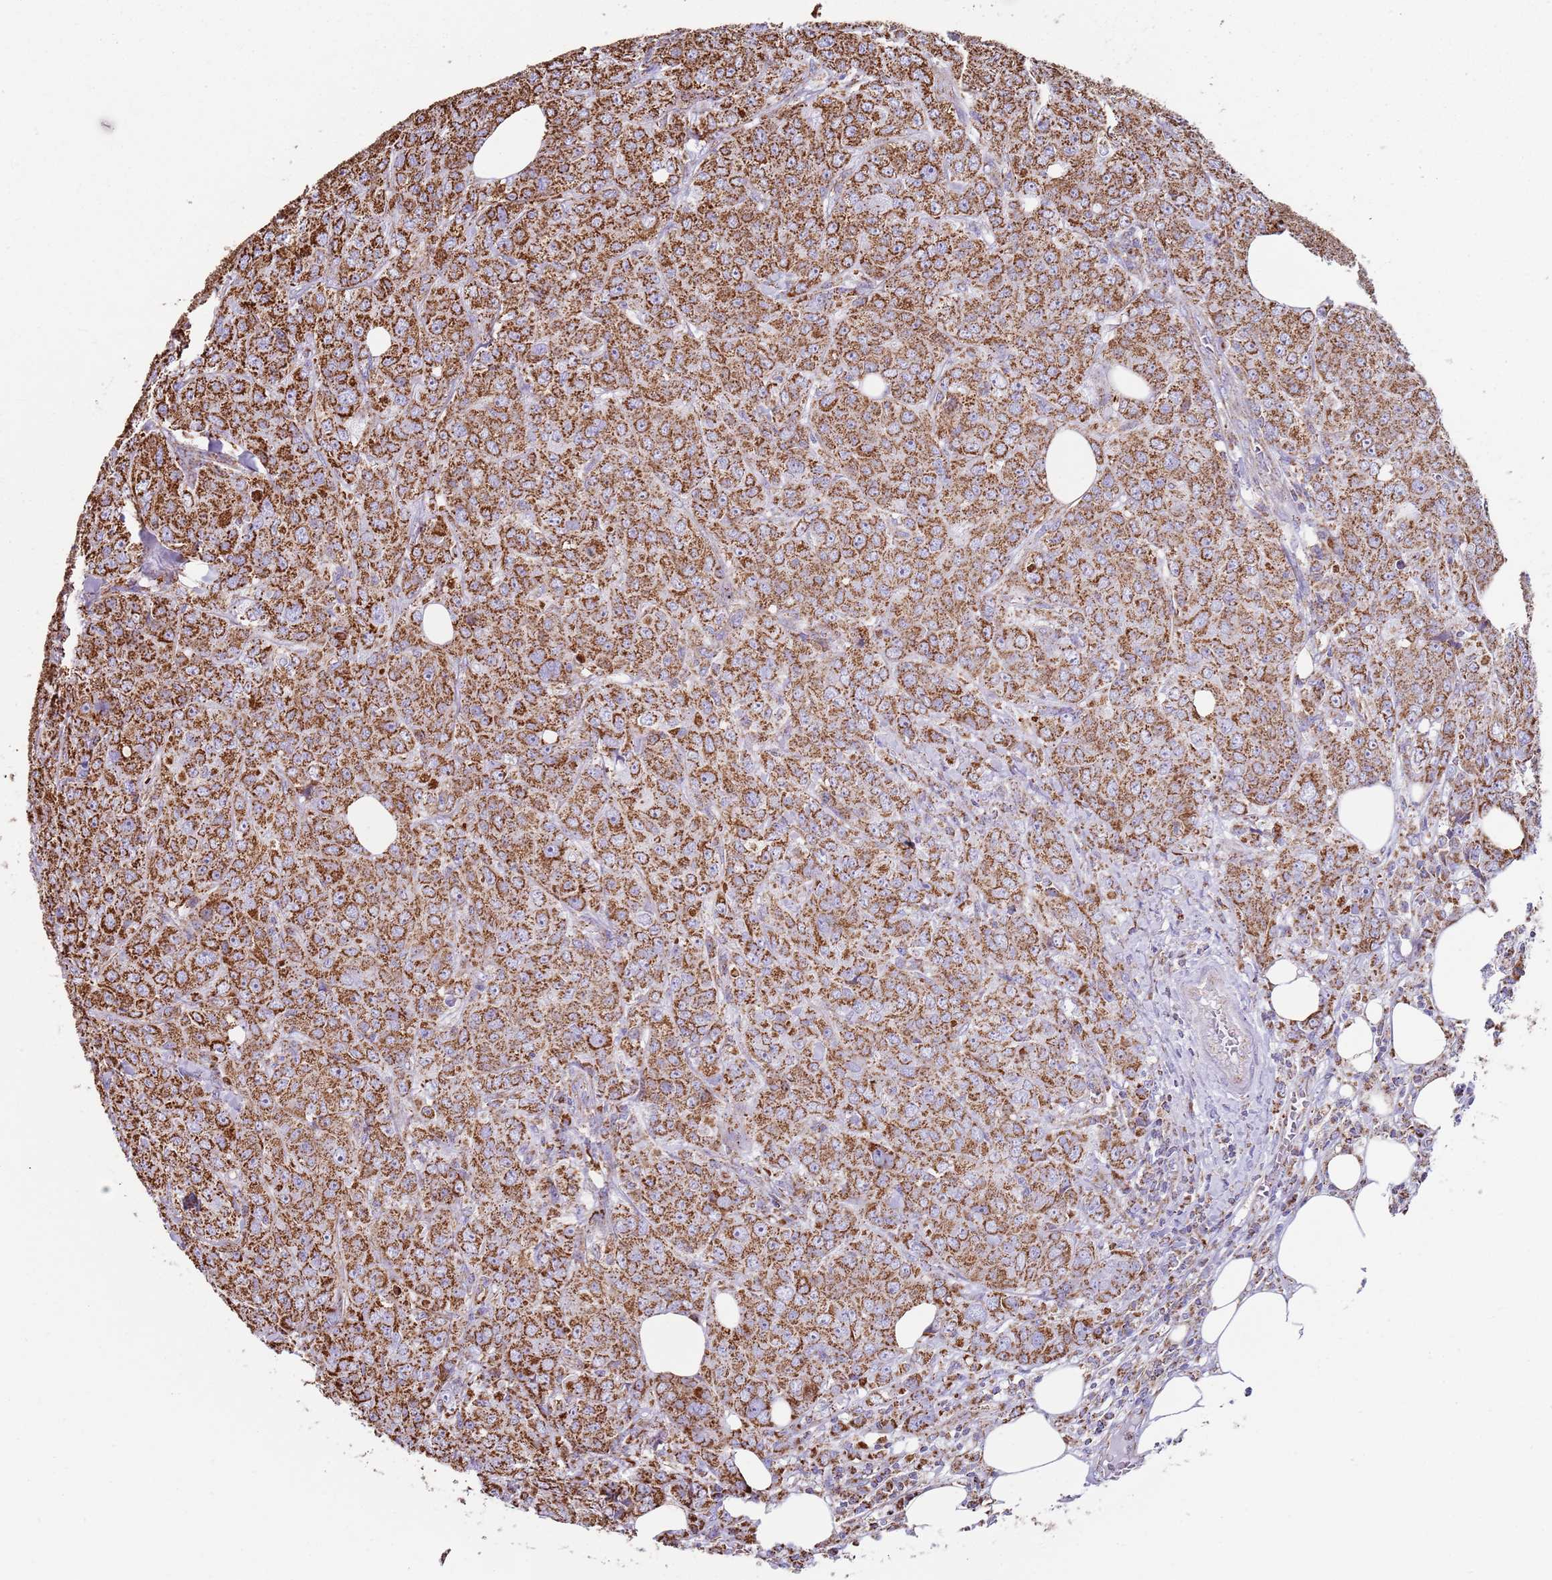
{"staining": {"intensity": "strong", "quantity": ">75%", "location": "cytoplasmic/membranous"}, "tissue": "breast cancer", "cell_type": "Tumor cells", "image_type": "cancer", "snomed": [{"axis": "morphology", "description": "Duct carcinoma"}, {"axis": "topography", "description": "Breast"}], "caption": "Human infiltrating ductal carcinoma (breast) stained for a protein (brown) exhibits strong cytoplasmic/membranous positive positivity in about >75% of tumor cells.", "gene": "TTLL1", "patient": {"sex": "female", "age": 43}}